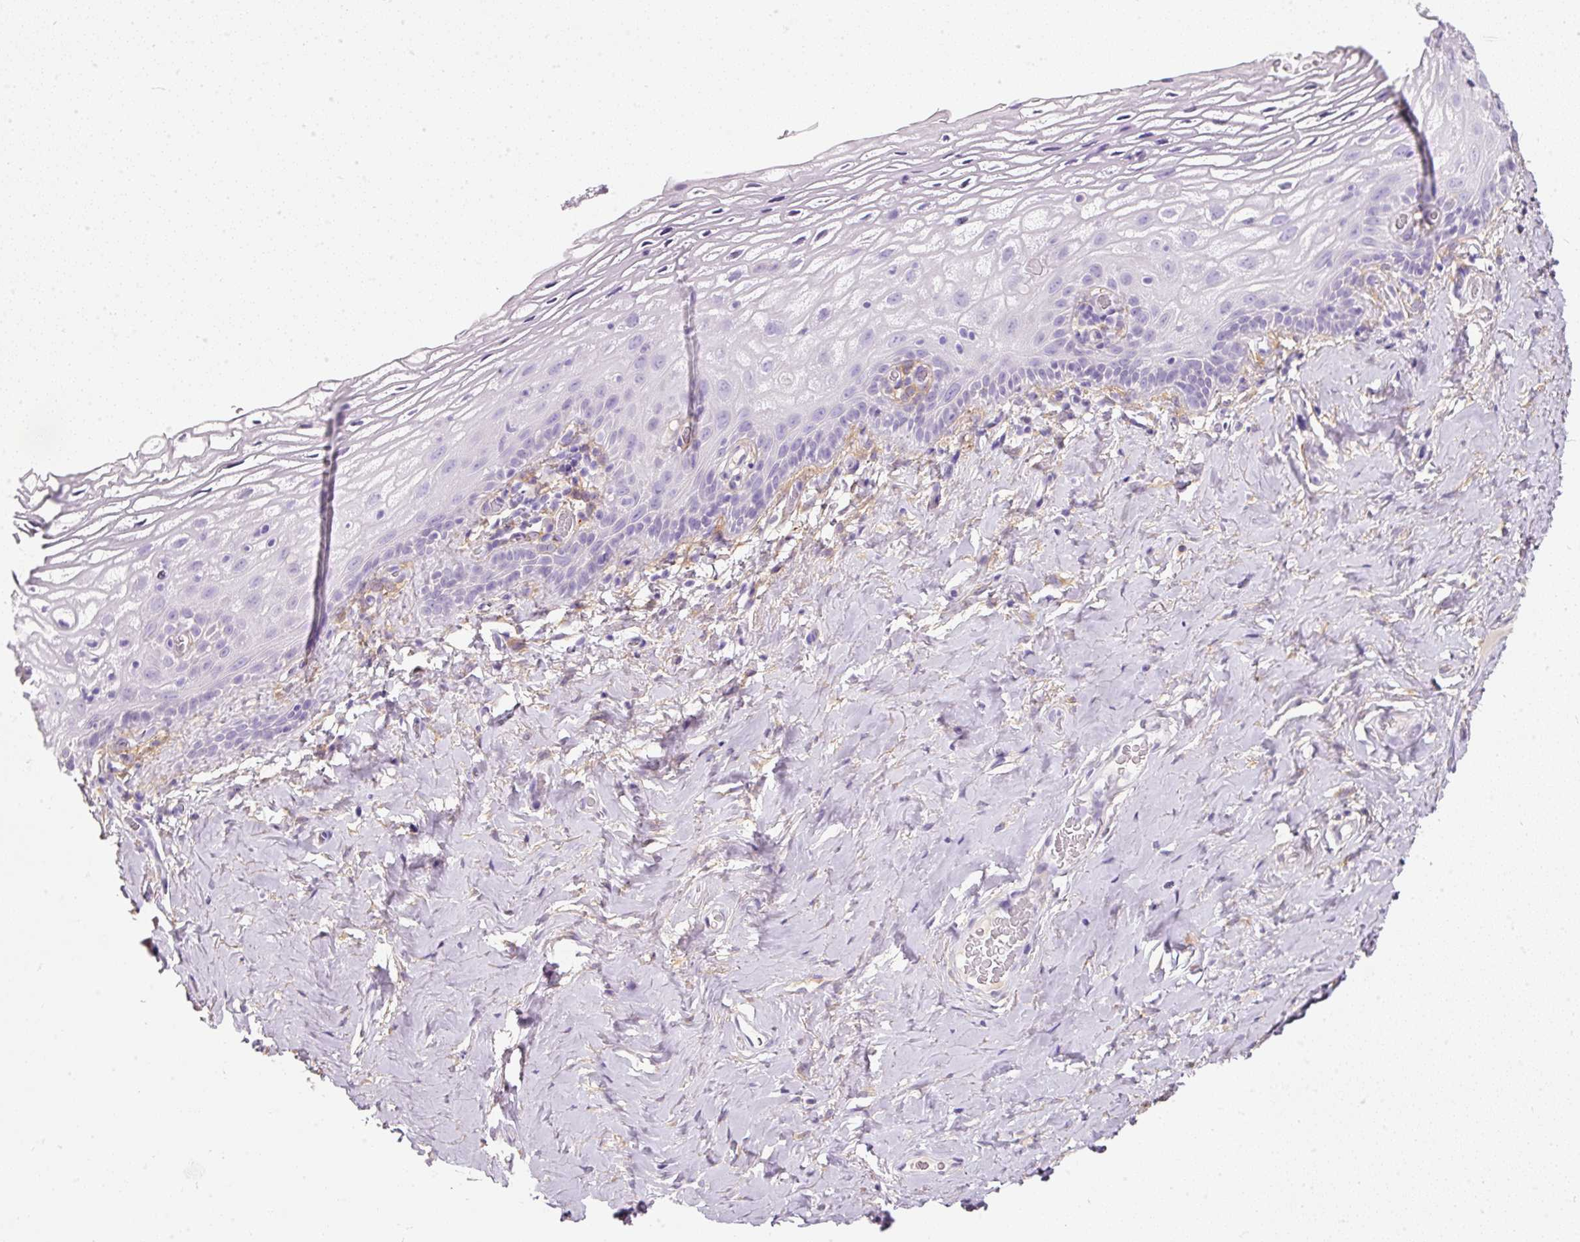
{"staining": {"intensity": "negative", "quantity": "none", "location": "none"}, "tissue": "vagina", "cell_type": "Squamous epithelial cells", "image_type": "normal", "snomed": [{"axis": "morphology", "description": "Normal tissue, NOS"}, {"axis": "morphology", "description": "Adenocarcinoma, NOS"}, {"axis": "topography", "description": "Rectum"}, {"axis": "topography", "description": "Vagina"}, {"axis": "topography", "description": "Peripheral nerve tissue"}], "caption": "The histopathology image exhibits no significant staining in squamous epithelial cells of vagina.", "gene": "DNM1", "patient": {"sex": "female", "age": 71}}